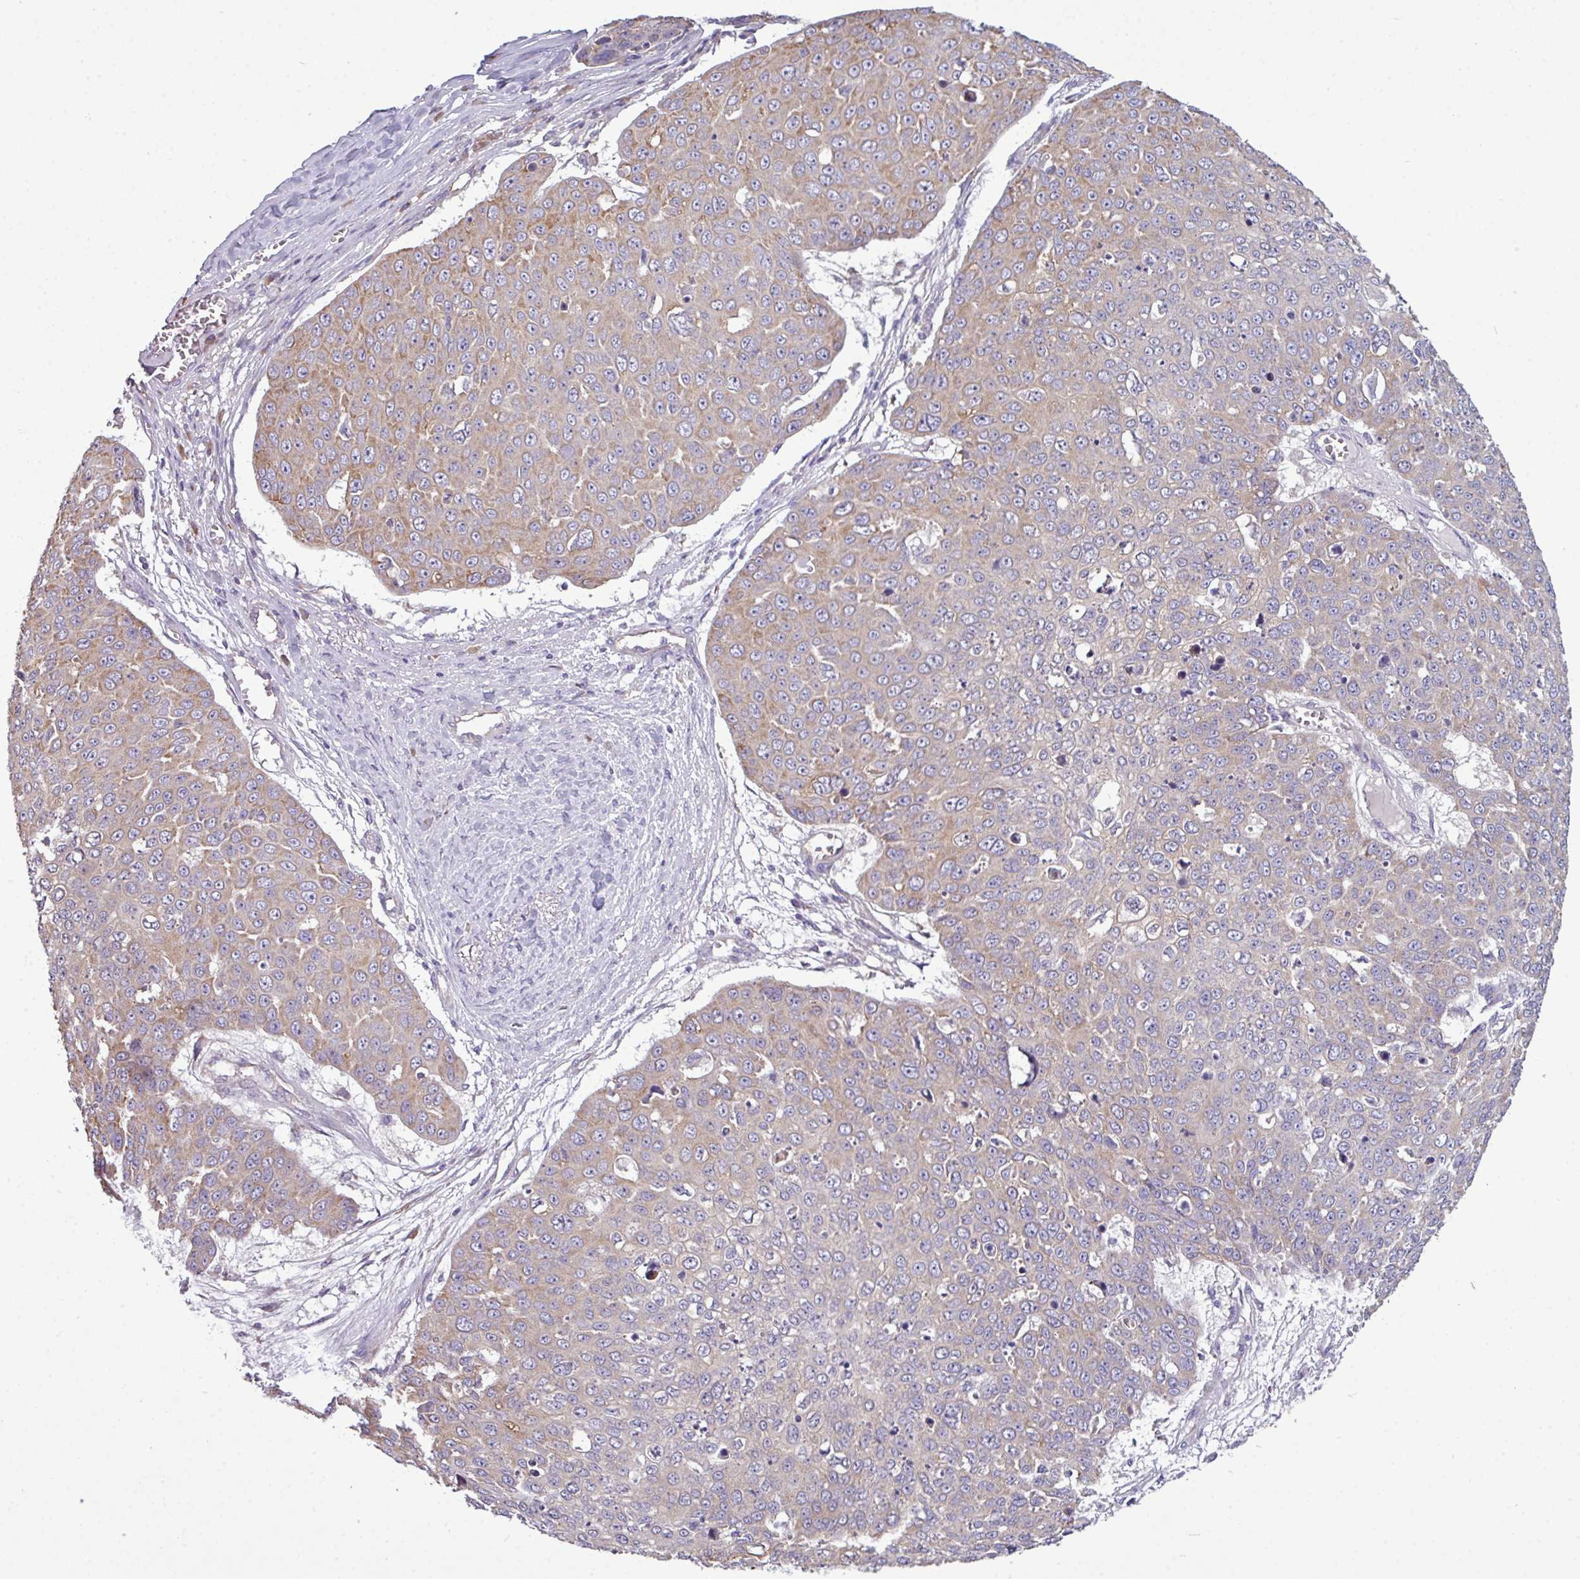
{"staining": {"intensity": "weak", "quantity": "<25%", "location": "cytoplasmic/membranous"}, "tissue": "skin cancer", "cell_type": "Tumor cells", "image_type": "cancer", "snomed": [{"axis": "morphology", "description": "Squamous cell carcinoma, NOS"}, {"axis": "topography", "description": "Skin"}], "caption": "Tumor cells show no significant expression in skin cancer (squamous cell carcinoma).", "gene": "AGAP5", "patient": {"sex": "male", "age": 71}}